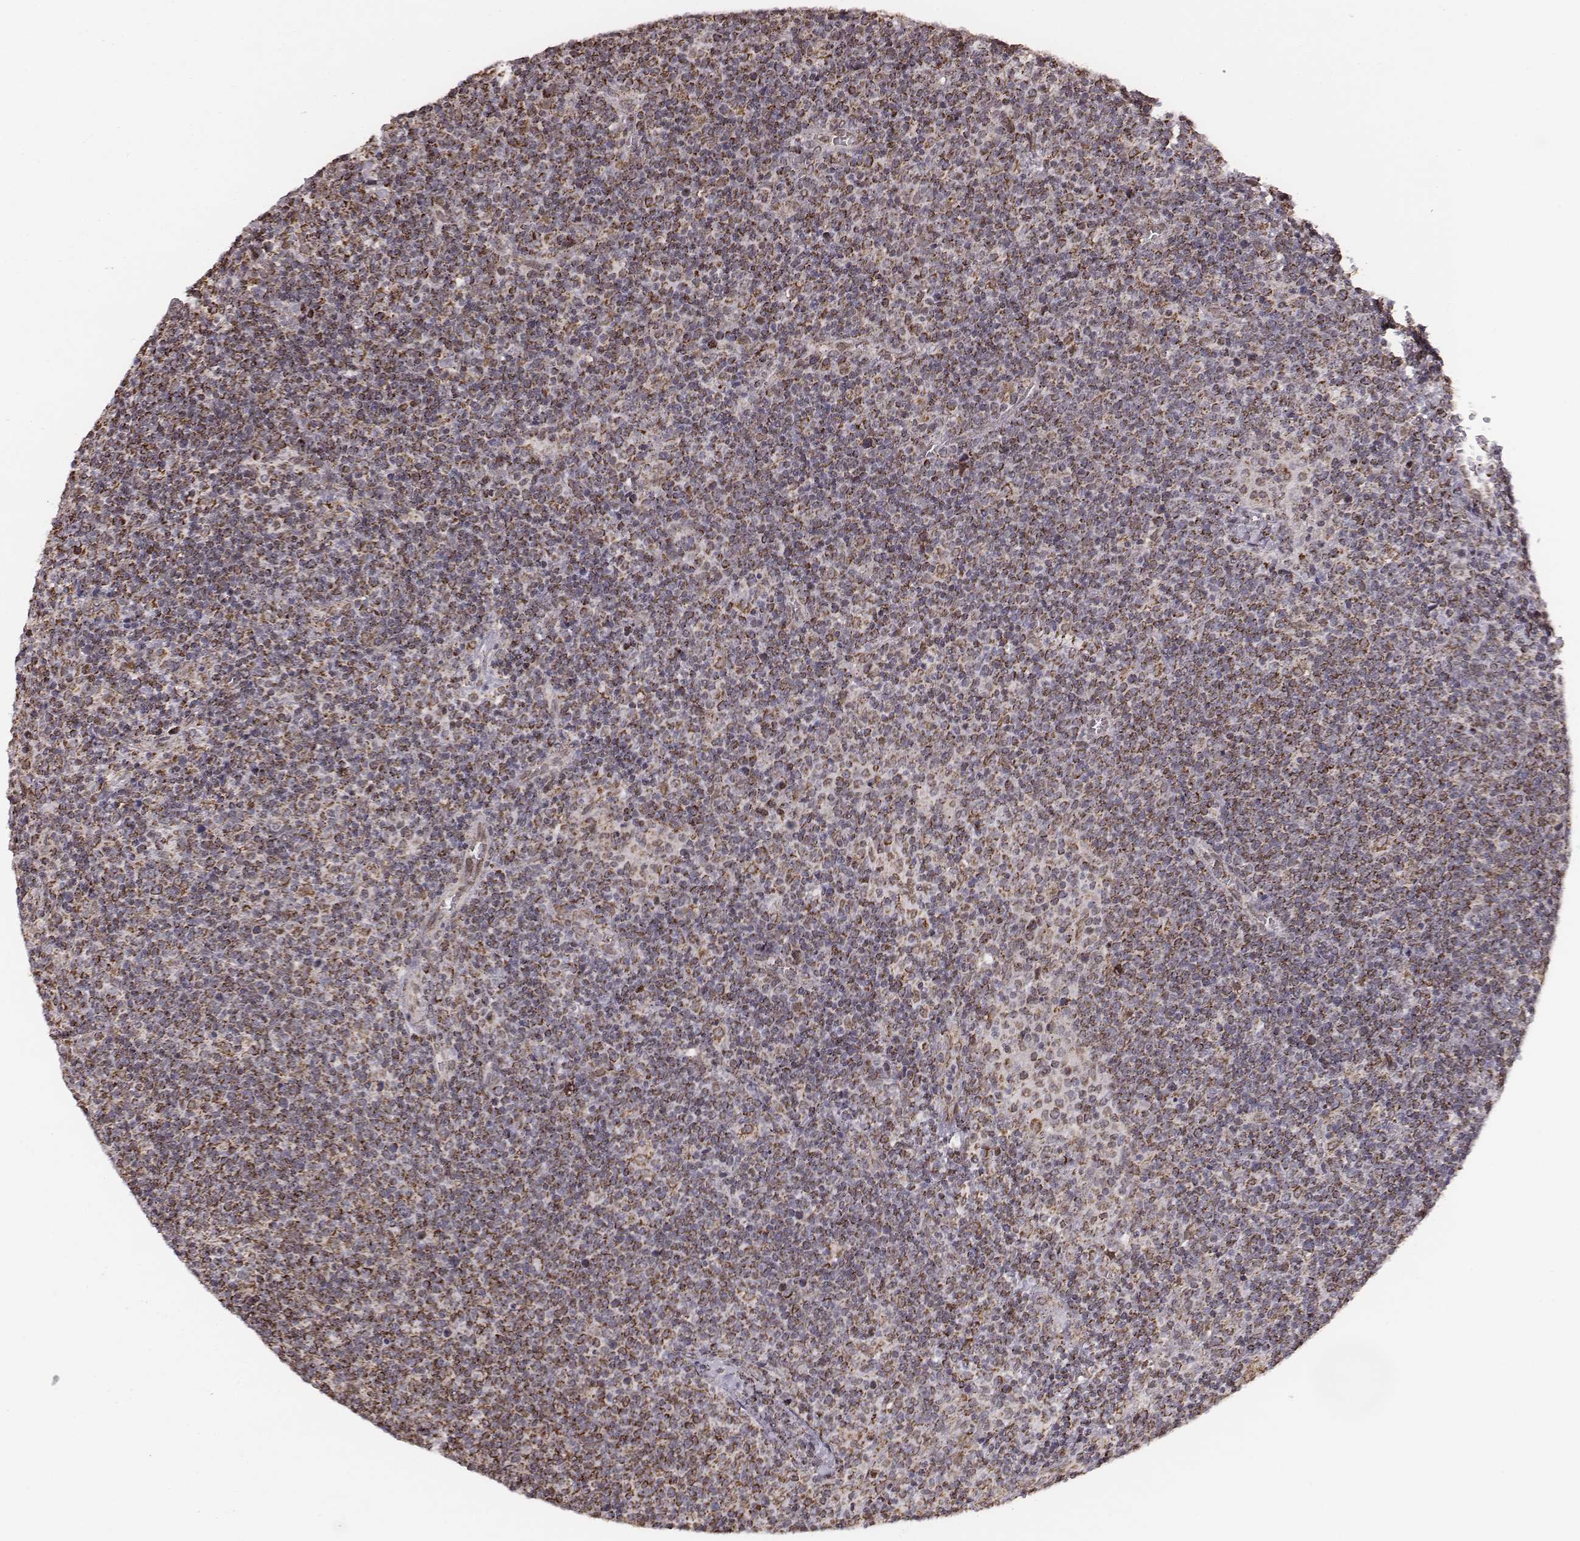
{"staining": {"intensity": "moderate", "quantity": ">75%", "location": "cytoplasmic/membranous"}, "tissue": "lymphoma", "cell_type": "Tumor cells", "image_type": "cancer", "snomed": [{"axis": "morphology", "description": "Malignant lymphoma, non-Hodgkin's type, High grade"}, {"axis": "topography", "description": "Lymph node"}], "caption": "This histopathology image shows immunohistochemistry staining of human malignant lymphoma, non-Hodgkin's type (high-grade), with medium moderate cytoplasmic/membranous staining in approximately >75% of tumor cells.", "gene": "ACOT2", "patient": {"sex": "male", "age": 61}}